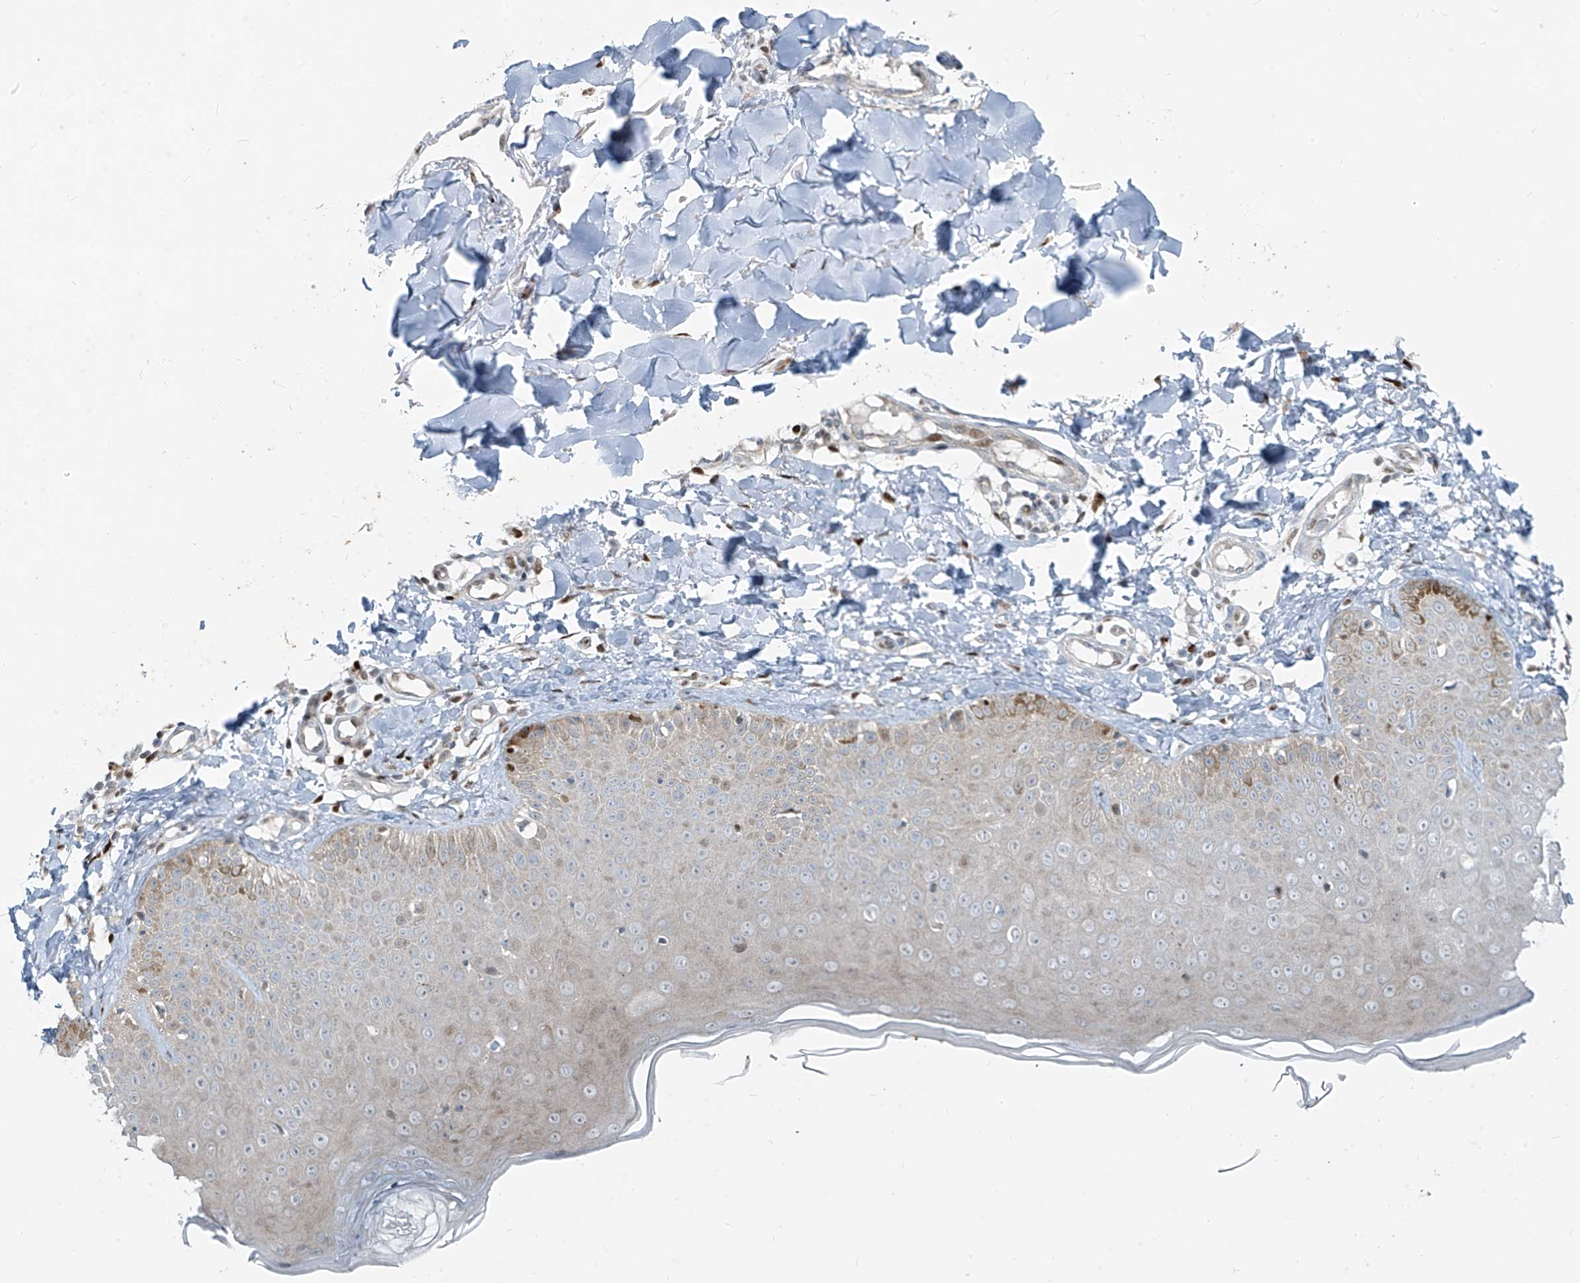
{"staining": {"intensity": "moderate", "quantity": "25%-75%", "location": "cytoplasmic/membranous,nuclear"}, "tissue": "skin", "cell_type": "Fibroblasts", "image_type": "normal", "snomed": [{"axis": "morphology", "description": "Normal tissue, NOS"}, {"axis": "topography", "description": "Skin"}], "caption": "Skin was stained to show a protein in brown. There is medium levels of moderate cytoplasmic/membranous,nuclear expression in approximately 25%-75% of fibroblasts. The staining was performed using DAB (3,3'-diaminobenzidine) to visualize the protein expression in brown, while the nuclei were stained in blue with hematoxylin (Magnification: 20x).", "gene": "PPCS", "patient": {"sex": "male", "age": 52}}